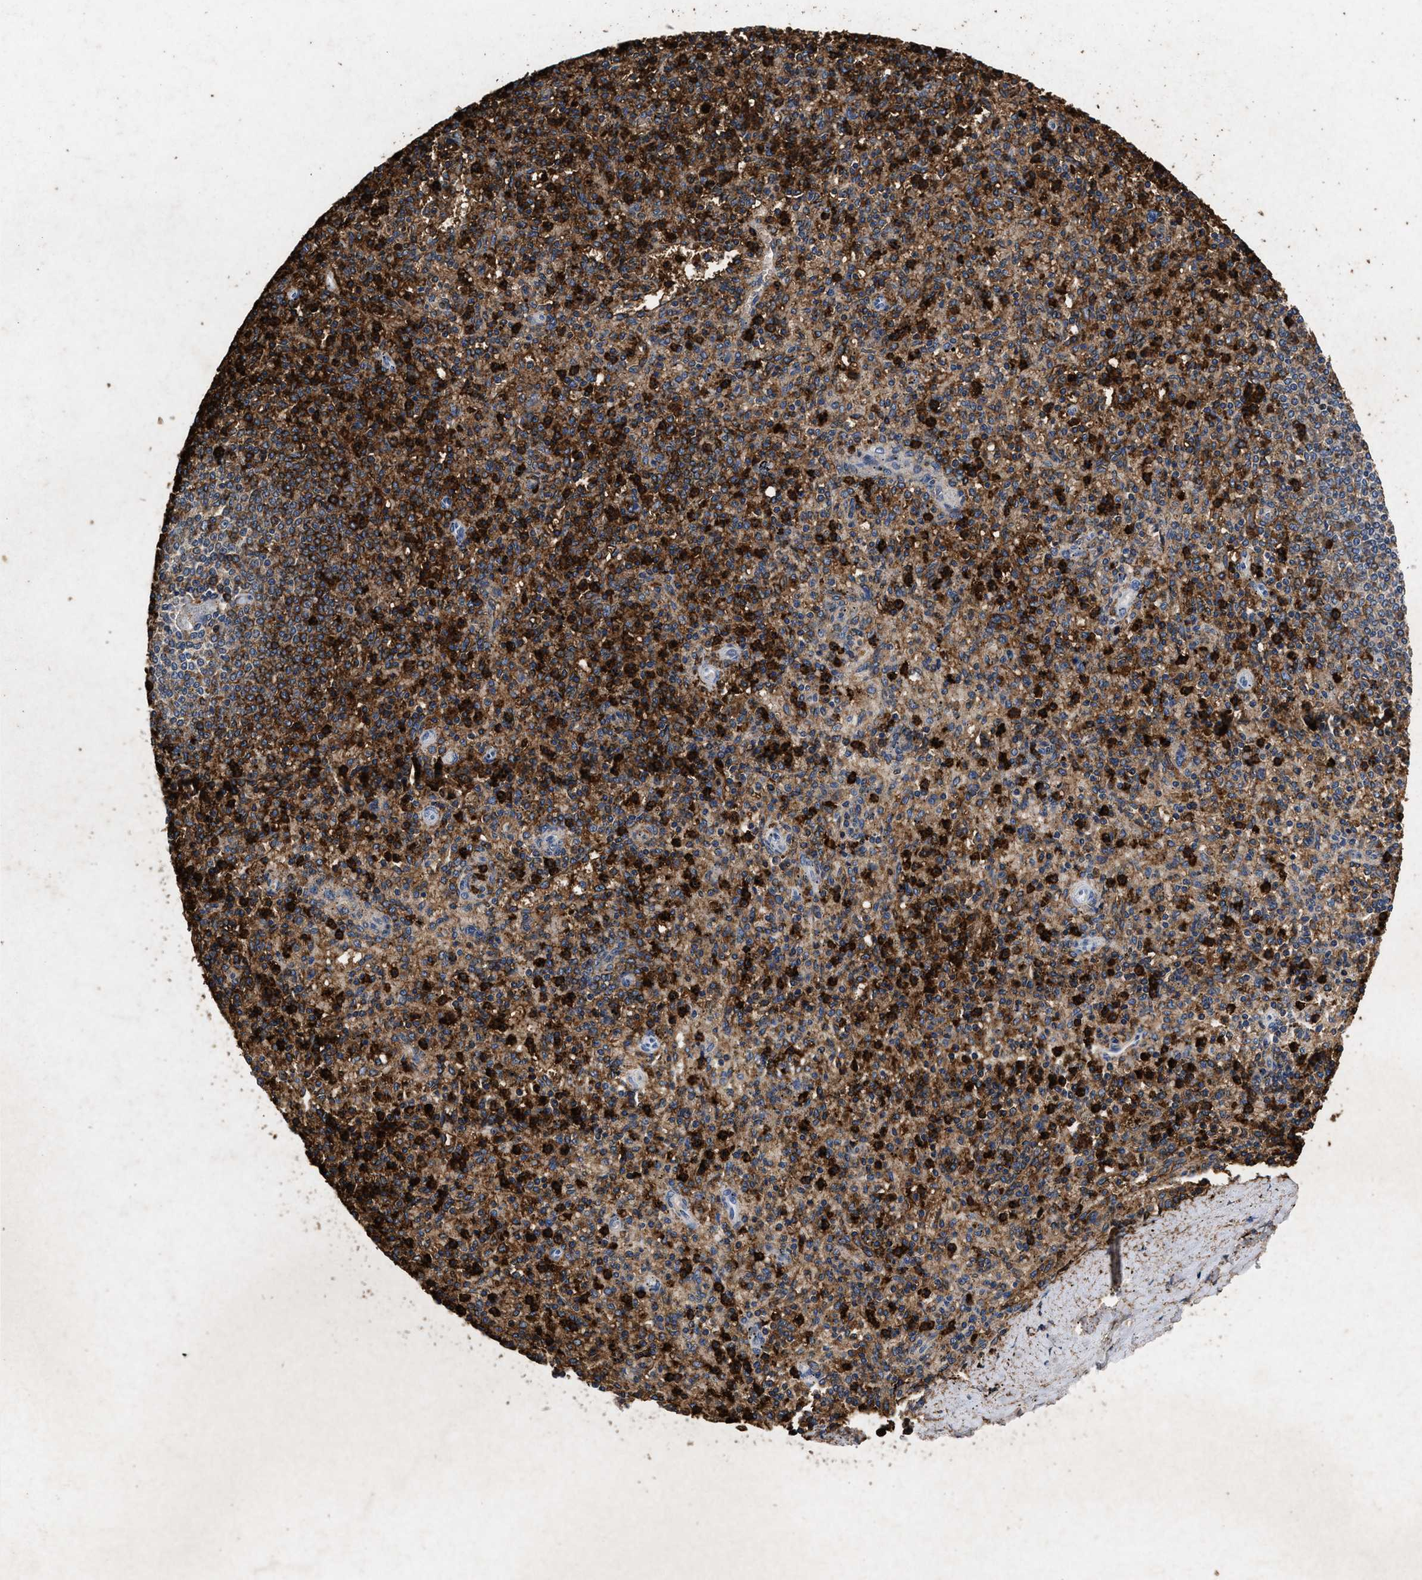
{"staining": {"intensity": "strong", "quantity": "25%-75%", "location": "cytoplasmic/membranous"}, "tissue": "spleen", "cell_type": "Cells in red pulp", "image_type": "normal", "snomed": [{"axis": "morphology", "description": "Normal tissue, NOS"}, {"axis": "topography", "description": "Spleen"}], "caption": "DAB immunohistochemical staining of normal human spleen exhibits strong cytoplasmic/membranous protein expression in about 25%-75% of cells in red pulp.", "gene": "LTB4R2", "patient": {"sex": "male", "age": 72}}